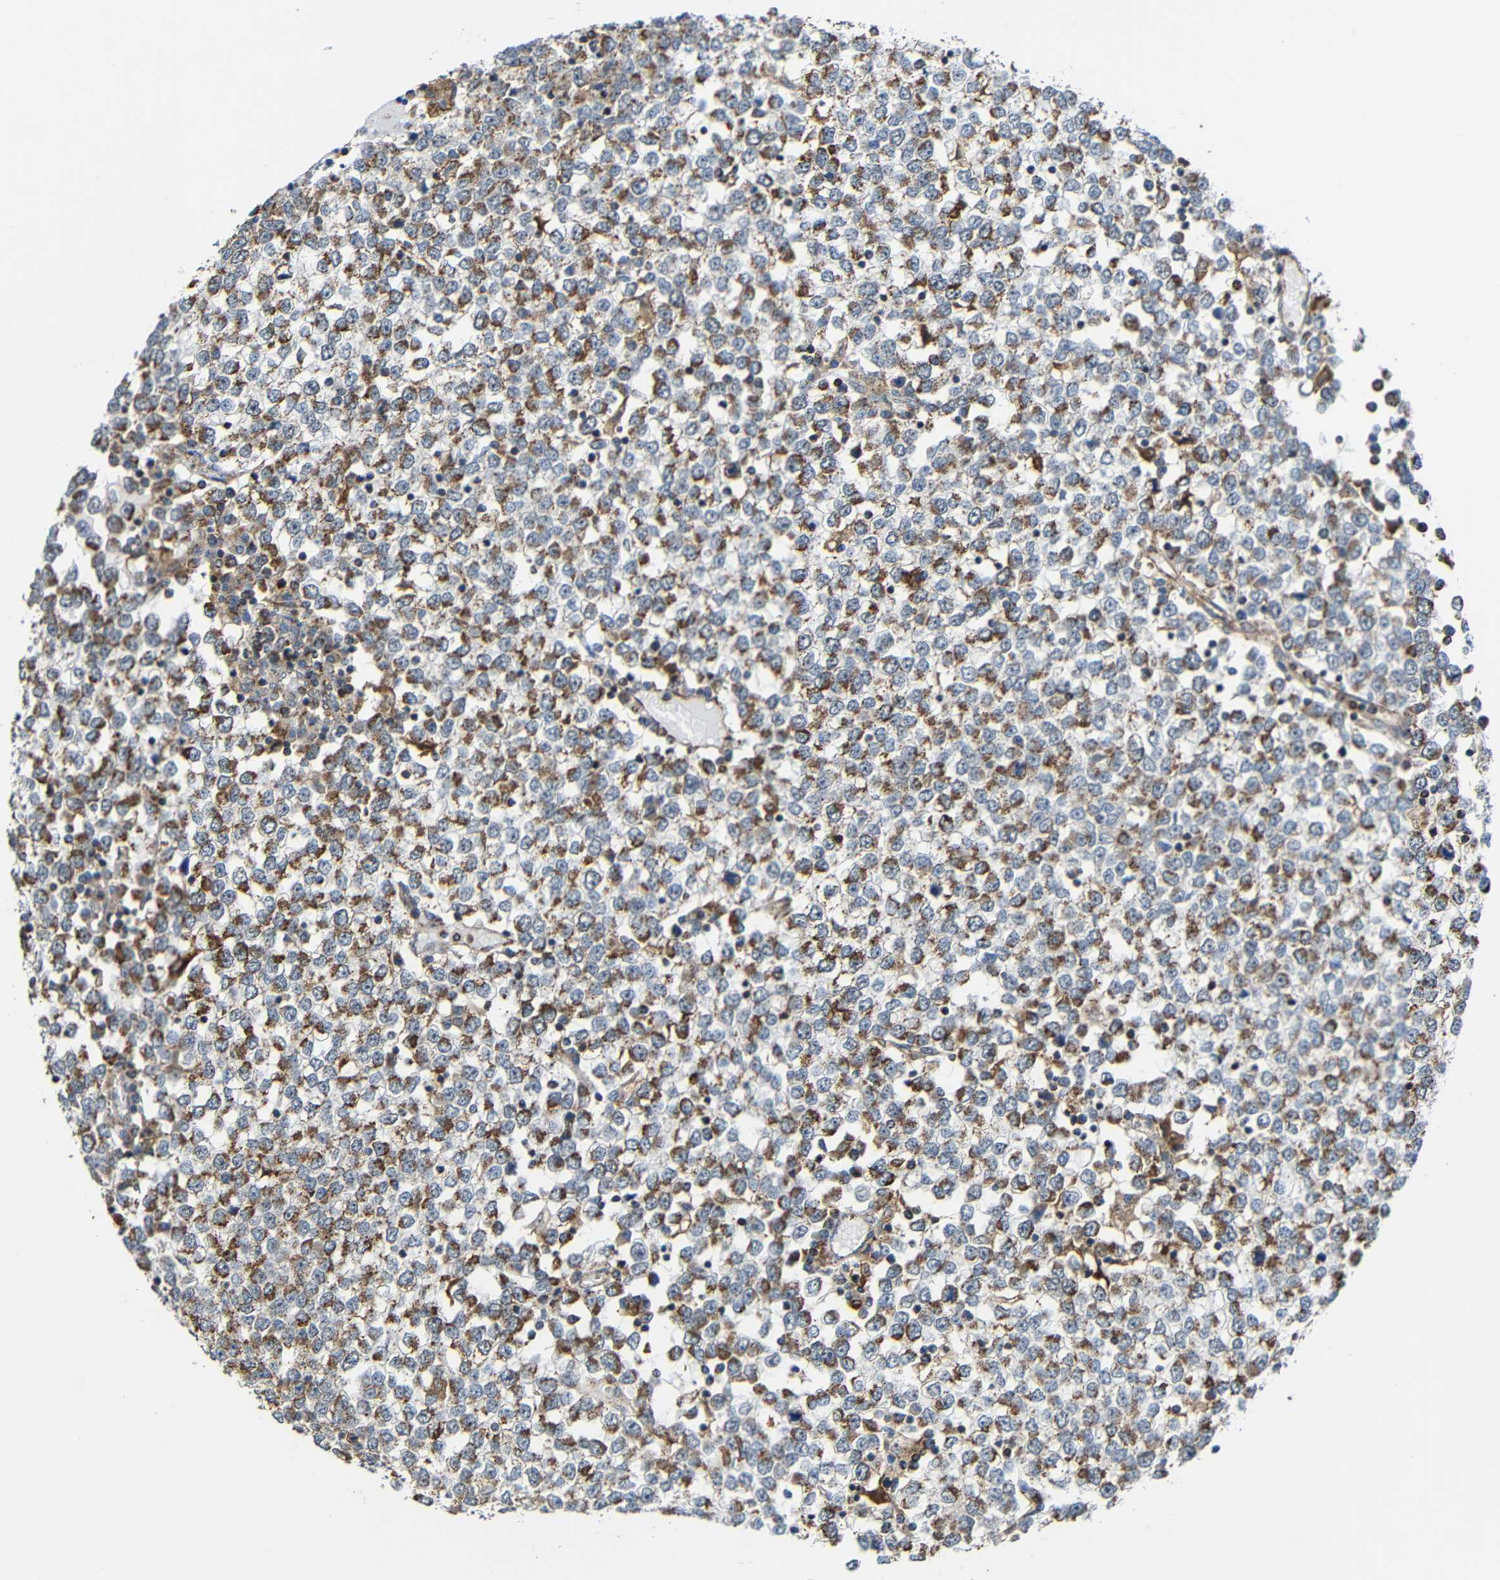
{"staining": {"intensity": "moderate", "quantity": ">75%", "location": "cytoplasmic/membranous"}, "tissue": "testis cancer", "cell_type": "Tumor cells", "image_type": "cancer", "snomed": [{"axis": "morphology", "description": "Seminoma, NOS"}, {"axis": "topography", "description": "Testis"}], "caption": "Protein staining of testis cancer tissue demonstrates moderate cytoplasmic/membranous staining in approximately >75% of tumor cells. Immunohistochemistry (ihc) stains the protein of interest in brown and the nuclei are stained blue.", "gene": "C1GALT1", "patient": {"sex": "male", "age": 65}}